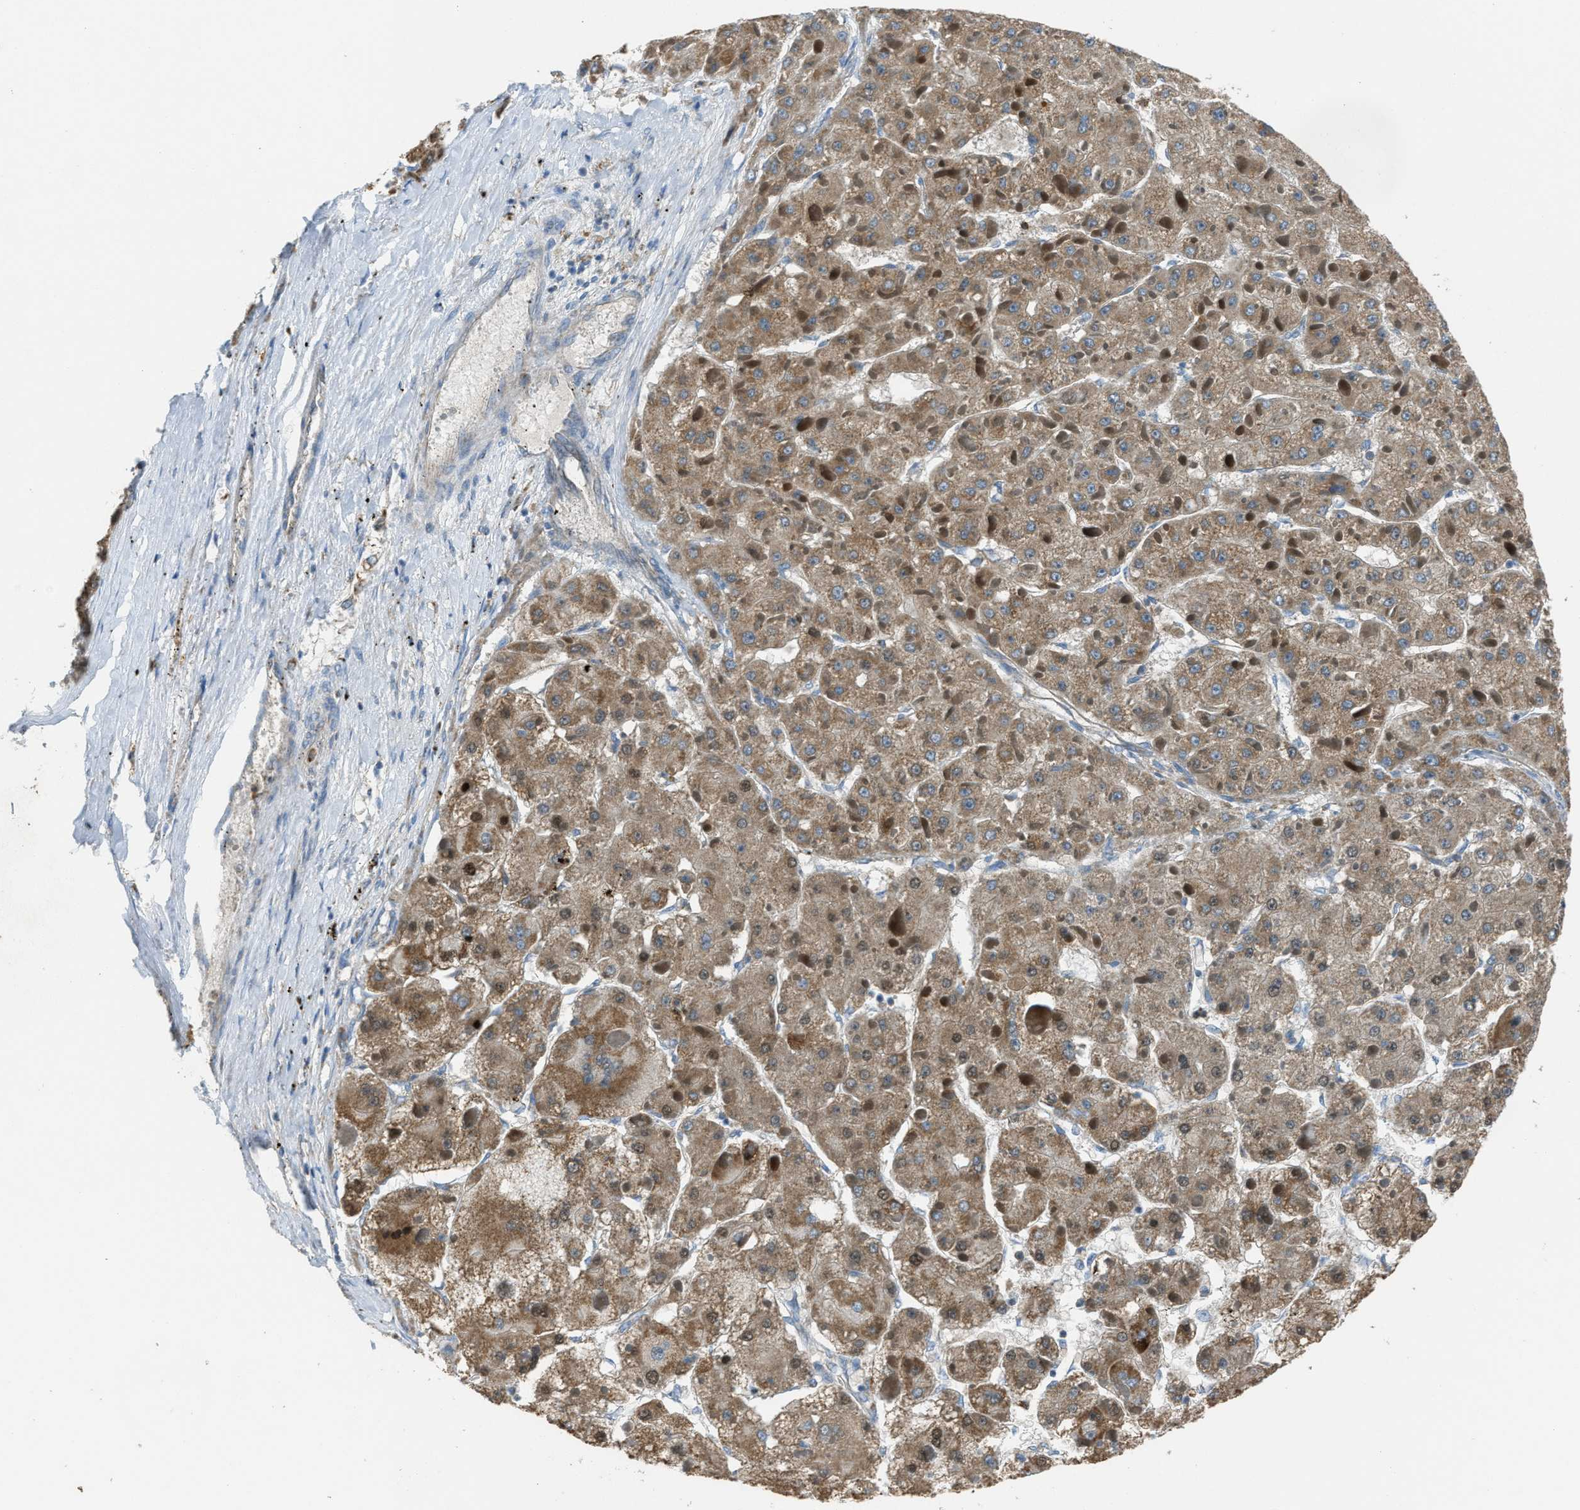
{"staining": {"intensity": "moderate", "quantity": "25%-75%", "location": "cytoplasmic/membranous,nuclear"}, "tissue": "liver cancer", "cell_type": "Tumor cells", "image_type": "cancer", "snomed": [{"axis": "morphology", "description": "Carcinoma, Hepatocellular, NOS"}, {"axis": "topography", "description": "Liver"}], "caption": "The micrograph displays a brown stain indicating the presence of a protein in the cytoplasmic/membranous and nuclear of tumor cells in liver hepatocellular carcinoma.", "gene": "SLC25A11", "patient": {"sex": "female", "age": 73}}